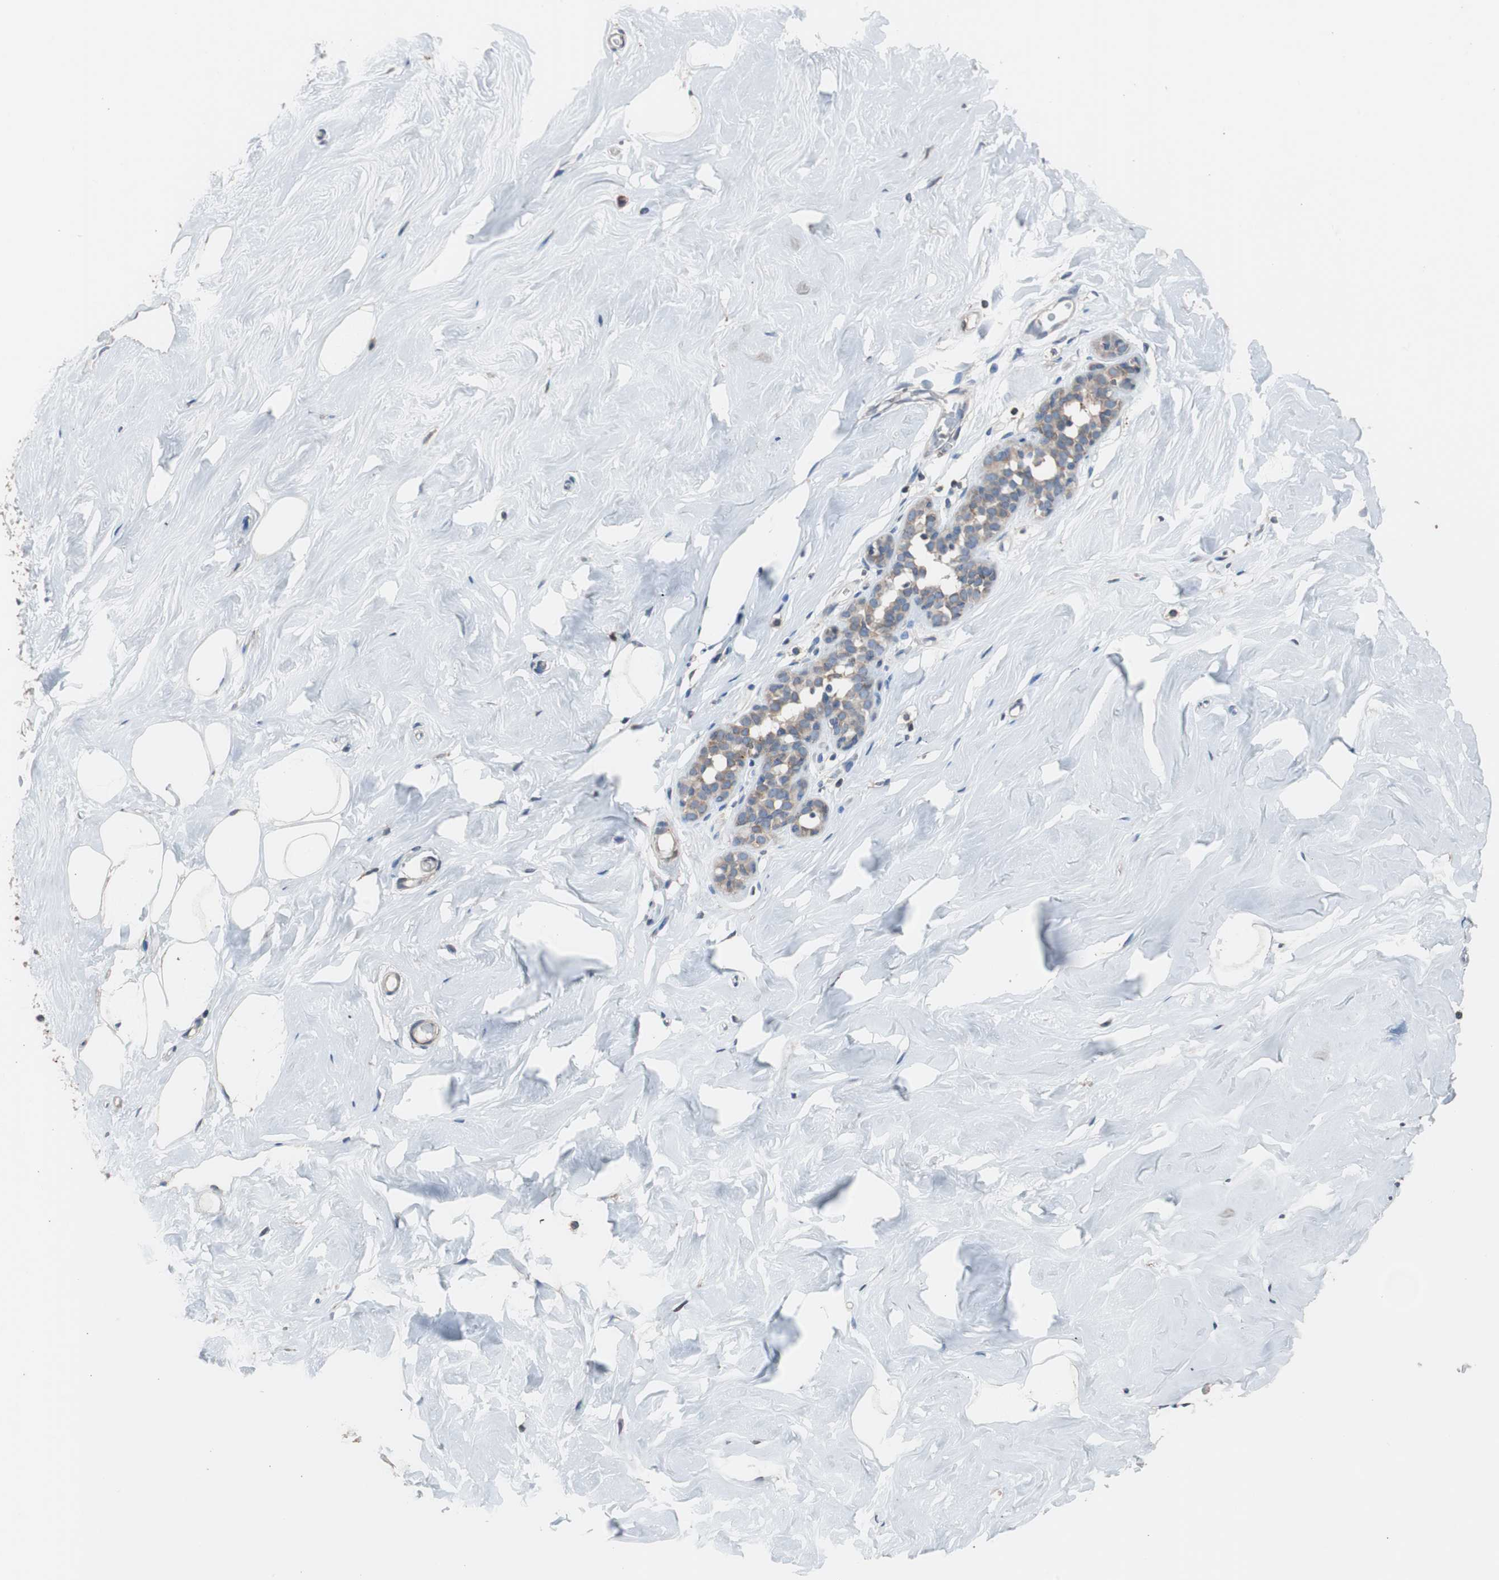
{"staining": {"intensity": "negative", "quantity": "none", "location": "none"}, "tissue": "breast", "cell_type": "Adipocytes", "image_type": "normal", "snomed": [{"axis": "morphology", "description": "Normal tissue, NOS"}, {"axis": "topography", "description": "Breast"}], "caption": "DAB immunohistochemical staining of unremarkable human breast shows no significant staining in adipocytes. (DAB (3,3'-diaminobenzidine) immunohistochemistry, high magnification).", "gene": "PBXIP1", "patient": {"sex": "female", "age": 75}}